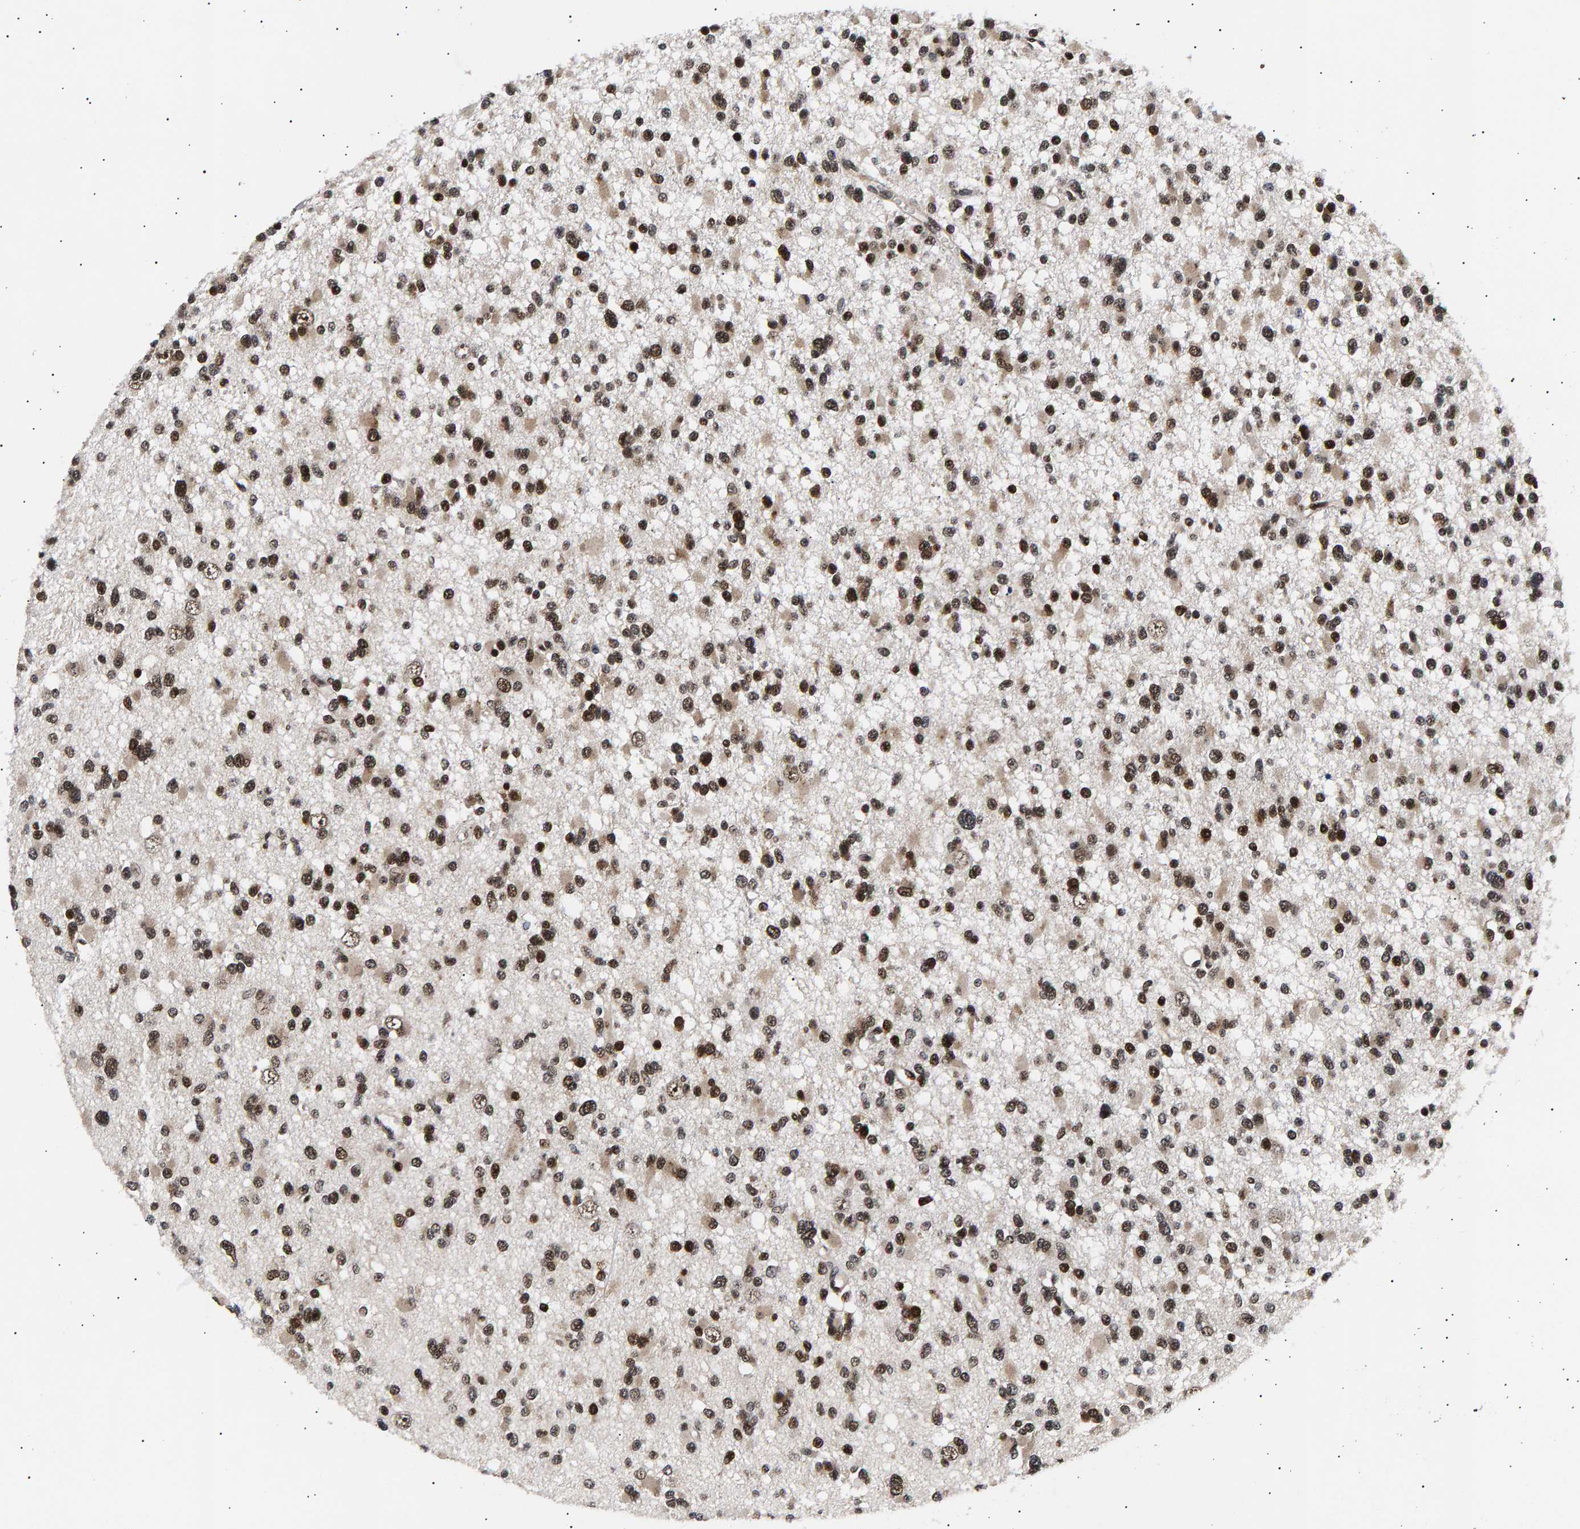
{"staining": {"intensity": "strong", "quantity": ">75%", "location": "nuclear"}, "tissue": "glioma", "cell_type": "Tumor cells", "image_type": "cancer", "snomed": [{"axis": "morphology", "description": "Glioma, malignant, Low grade"}, {"axis": "topography", "description": "Brain"}], "caption": "DAB immunohistochemical staining of human malignant glioma (low-grade) reveals strong nuclear protein expression in about >75% of tumor cells.", "gene": "ANKRD40", "patient": {"sex": "female", "age": 22}}